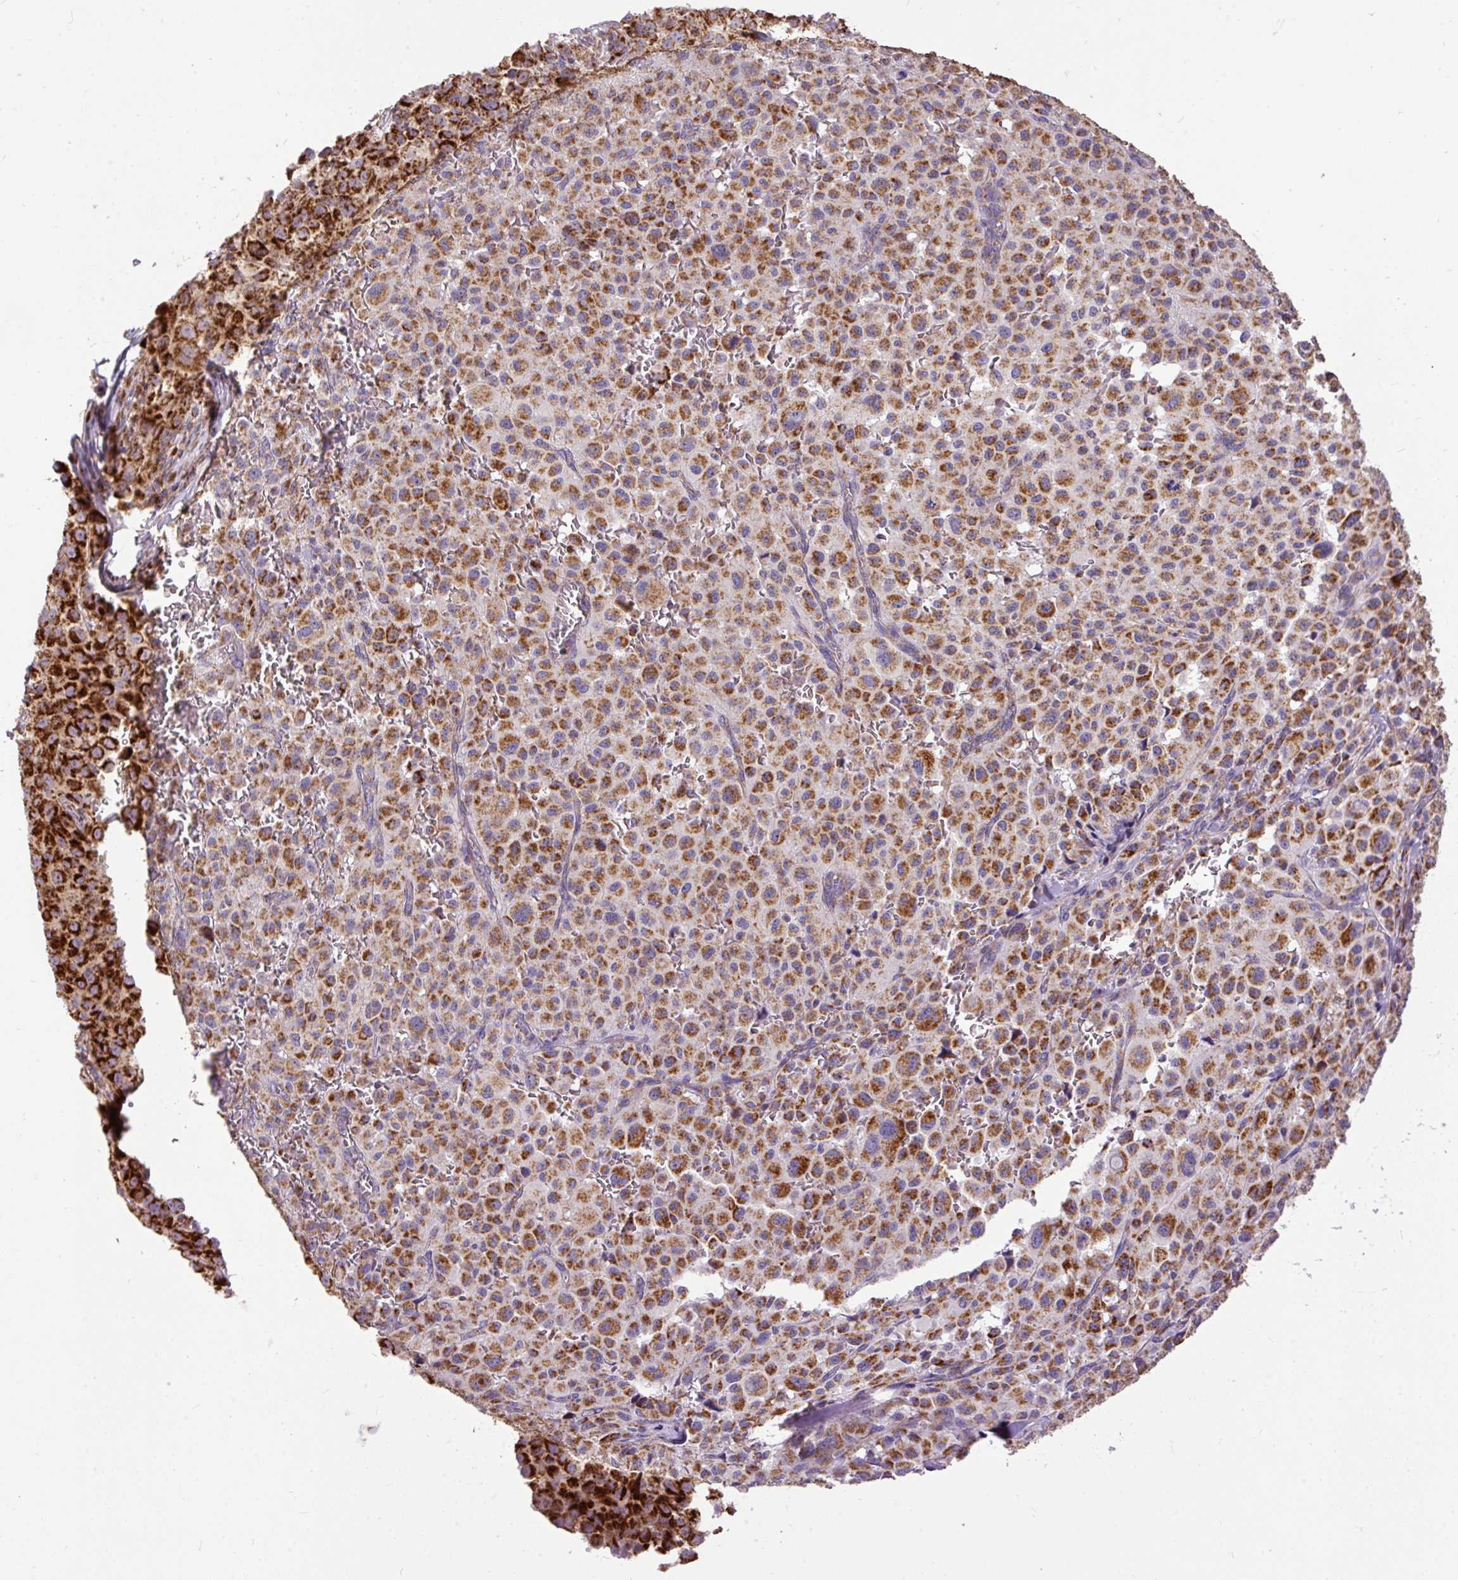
{"staining": {"intensity": "strong", "quantity": ">75%", "location": "cytoplasmic/membranous"}, "tissue": "melanoma", "cell_type": "Tumor cells", "image_type": "cancer", "snomed": [{"axis": "morphology", "description": "Malignant melanoma, NOS"}, {"axis": "topography", "description": "Skin"}], "caption": "Immunohistochemical staining of human malignant melanoma shows high levels of strong cytoplasmic/membranous protein expression in about >75% of tumor cells.", "gene": "TOMM40", "patient": {"sex": "female", "age": 74}}